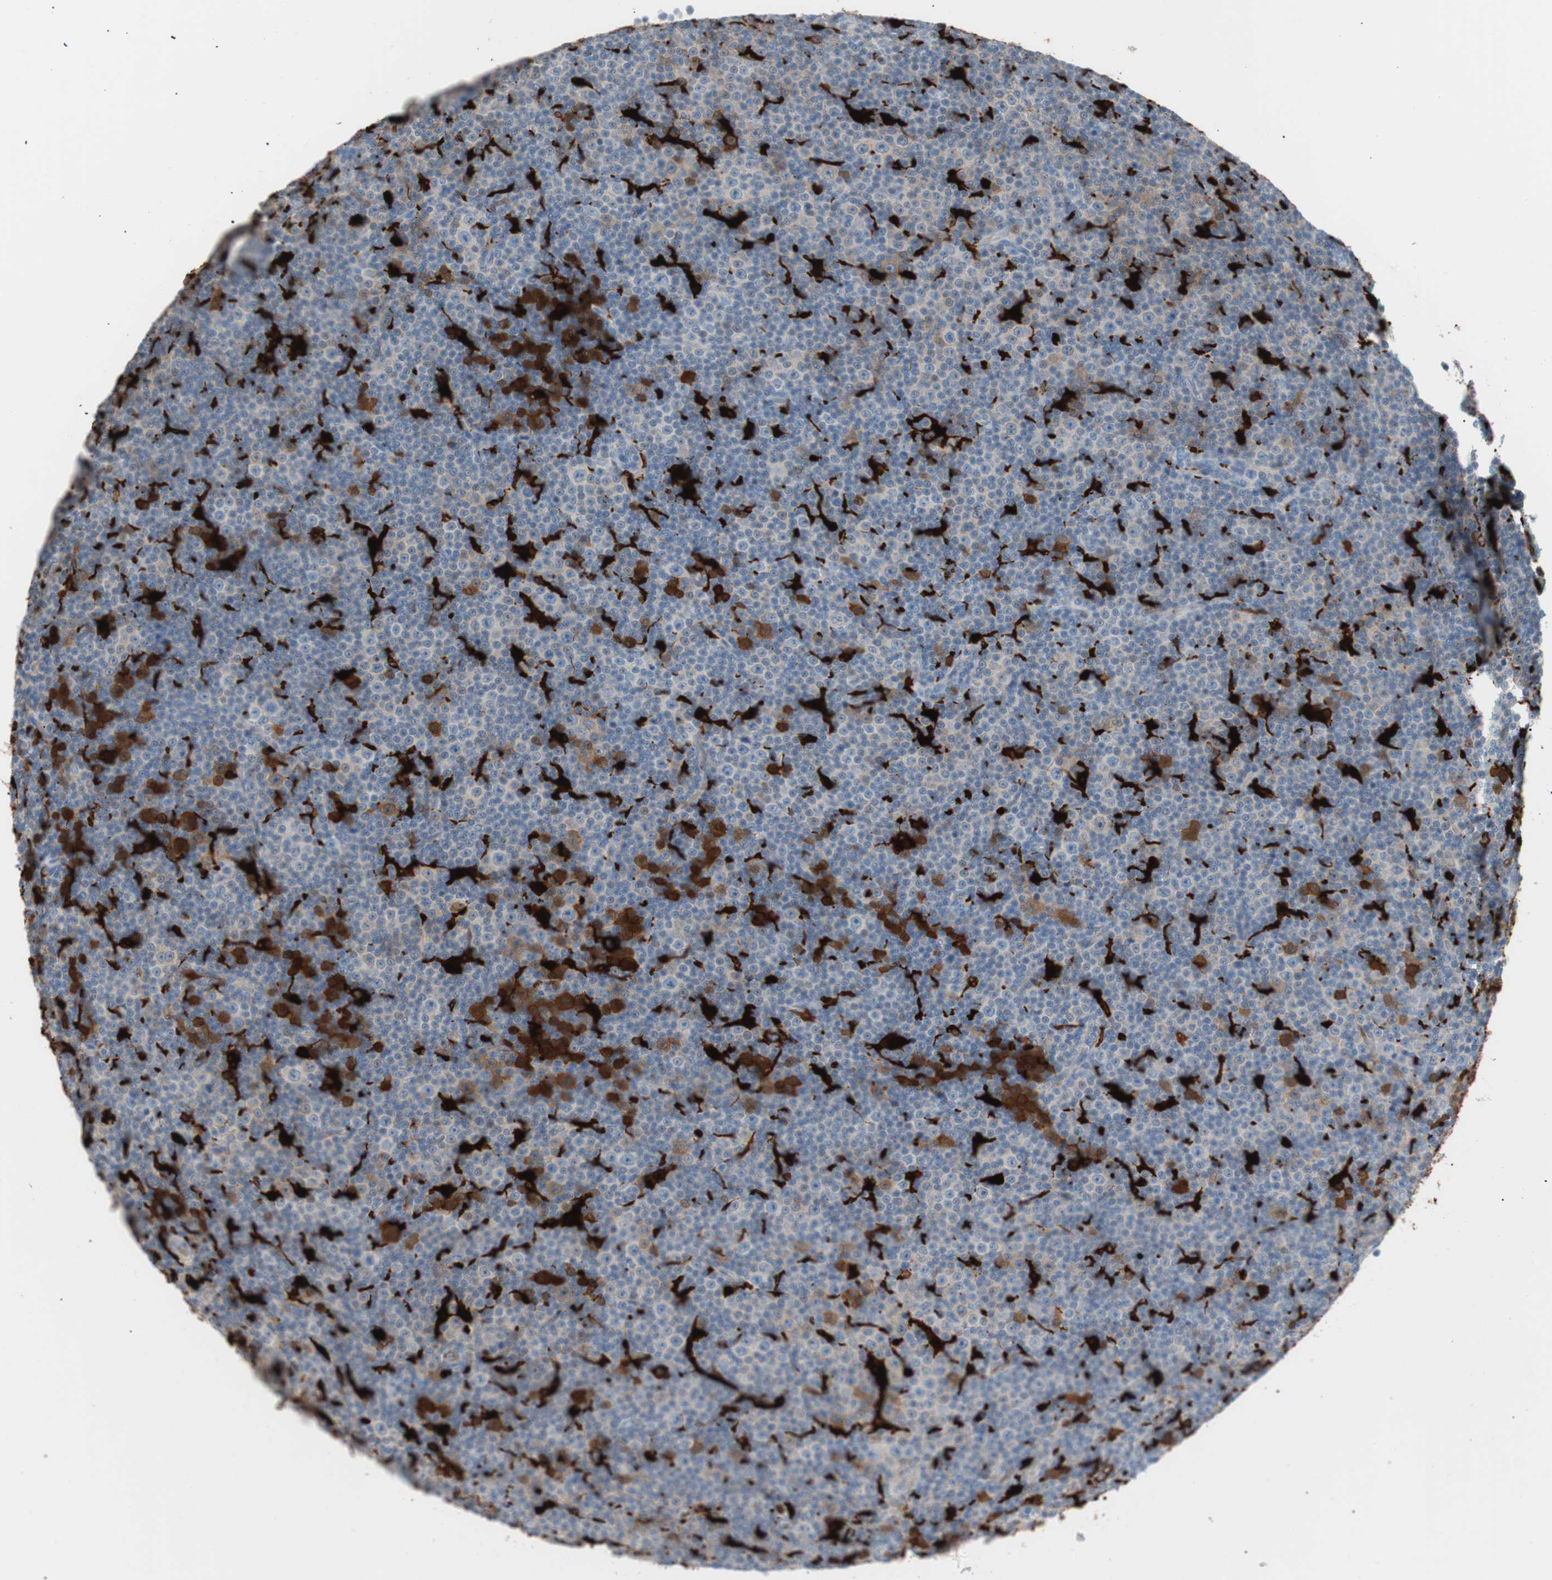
{"staining": {"intensity": "weak", "quantity": "<25%", "location": "cytoplasmic/membranous"}, "tissue": "lymphoma", "cell_type": "Tumor cells", "image_type": "cancer", "snomed": [{"axis": "morphology", "description": "Malignant lymphoma, non-Hodgkin's type, Low grade"}, {"axis": "topography", "description": "Lymph node"}], "caption": "Micrograph shows no significant protein expression in tumor cells of low-grade malignant lymphoma, non-Hodgkin's type.", "gene": "IL18", "patient": {"sex": "female", "age": 67}}